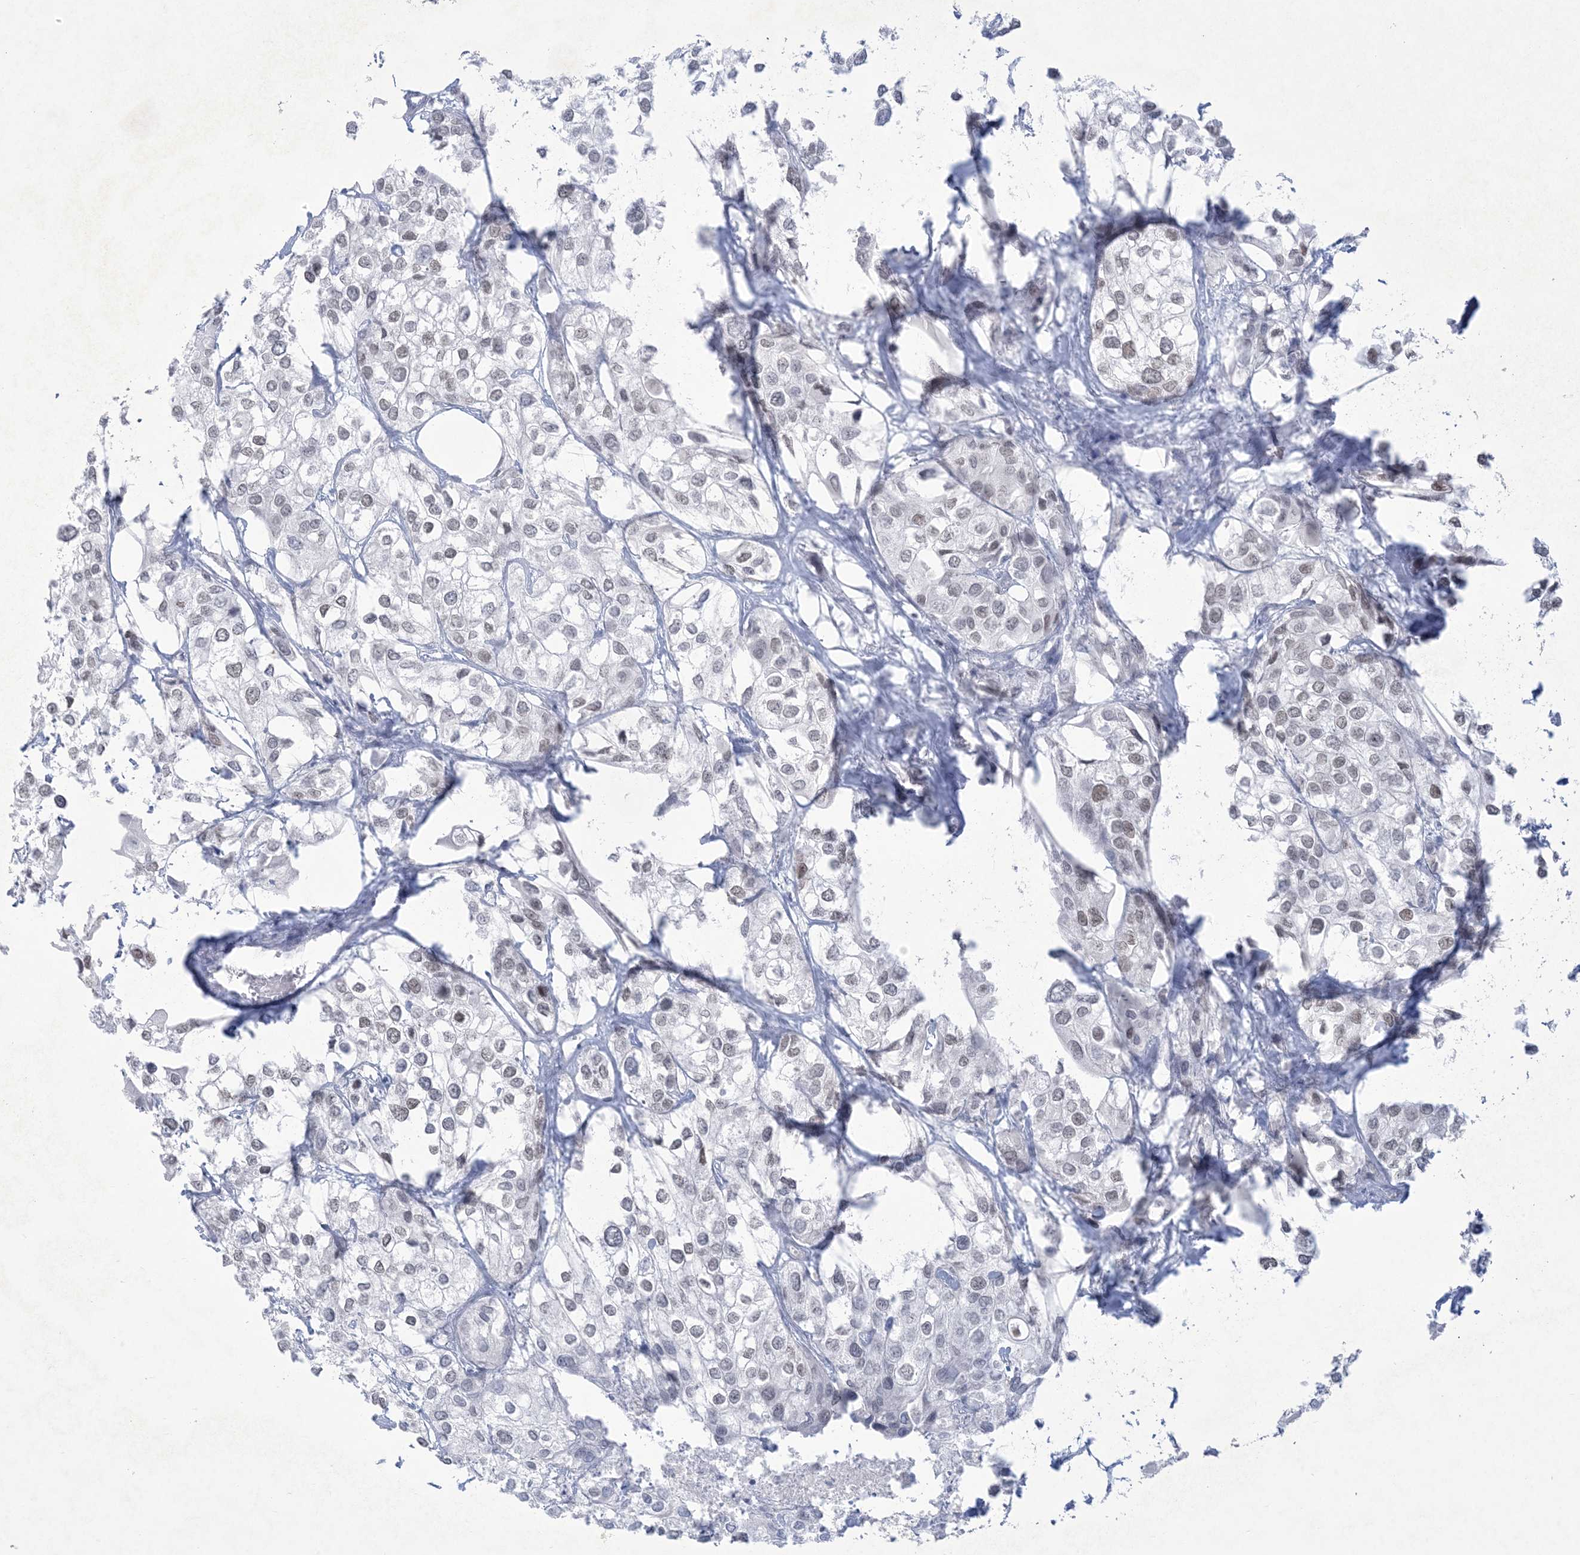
{"staining": {"intensity": "weak", "quantity": "<25%", "location": "nuclear"}, "tissue": "urothelial cancer", "cell_type": "Tumor cells", "image_type": "cancer", "snomed": [{"axis": "morphology", "description": "Urothelial carcinoma, High grade"}, {"axis": "topography", "description": "Urinary bladder"}], "caption": "High power microscopy photomicrograph of an immunohistochemistry image of urothelial carcinoma (high-grade), revealing no significant positivity in tumor cells. (Stains: DAB IHC with hematoxylin counter stain, Microscopy: brightfield microscopy at high magnification).", "gene": "HOMEZ", "patient": {"sex": "male", "age": 64}}